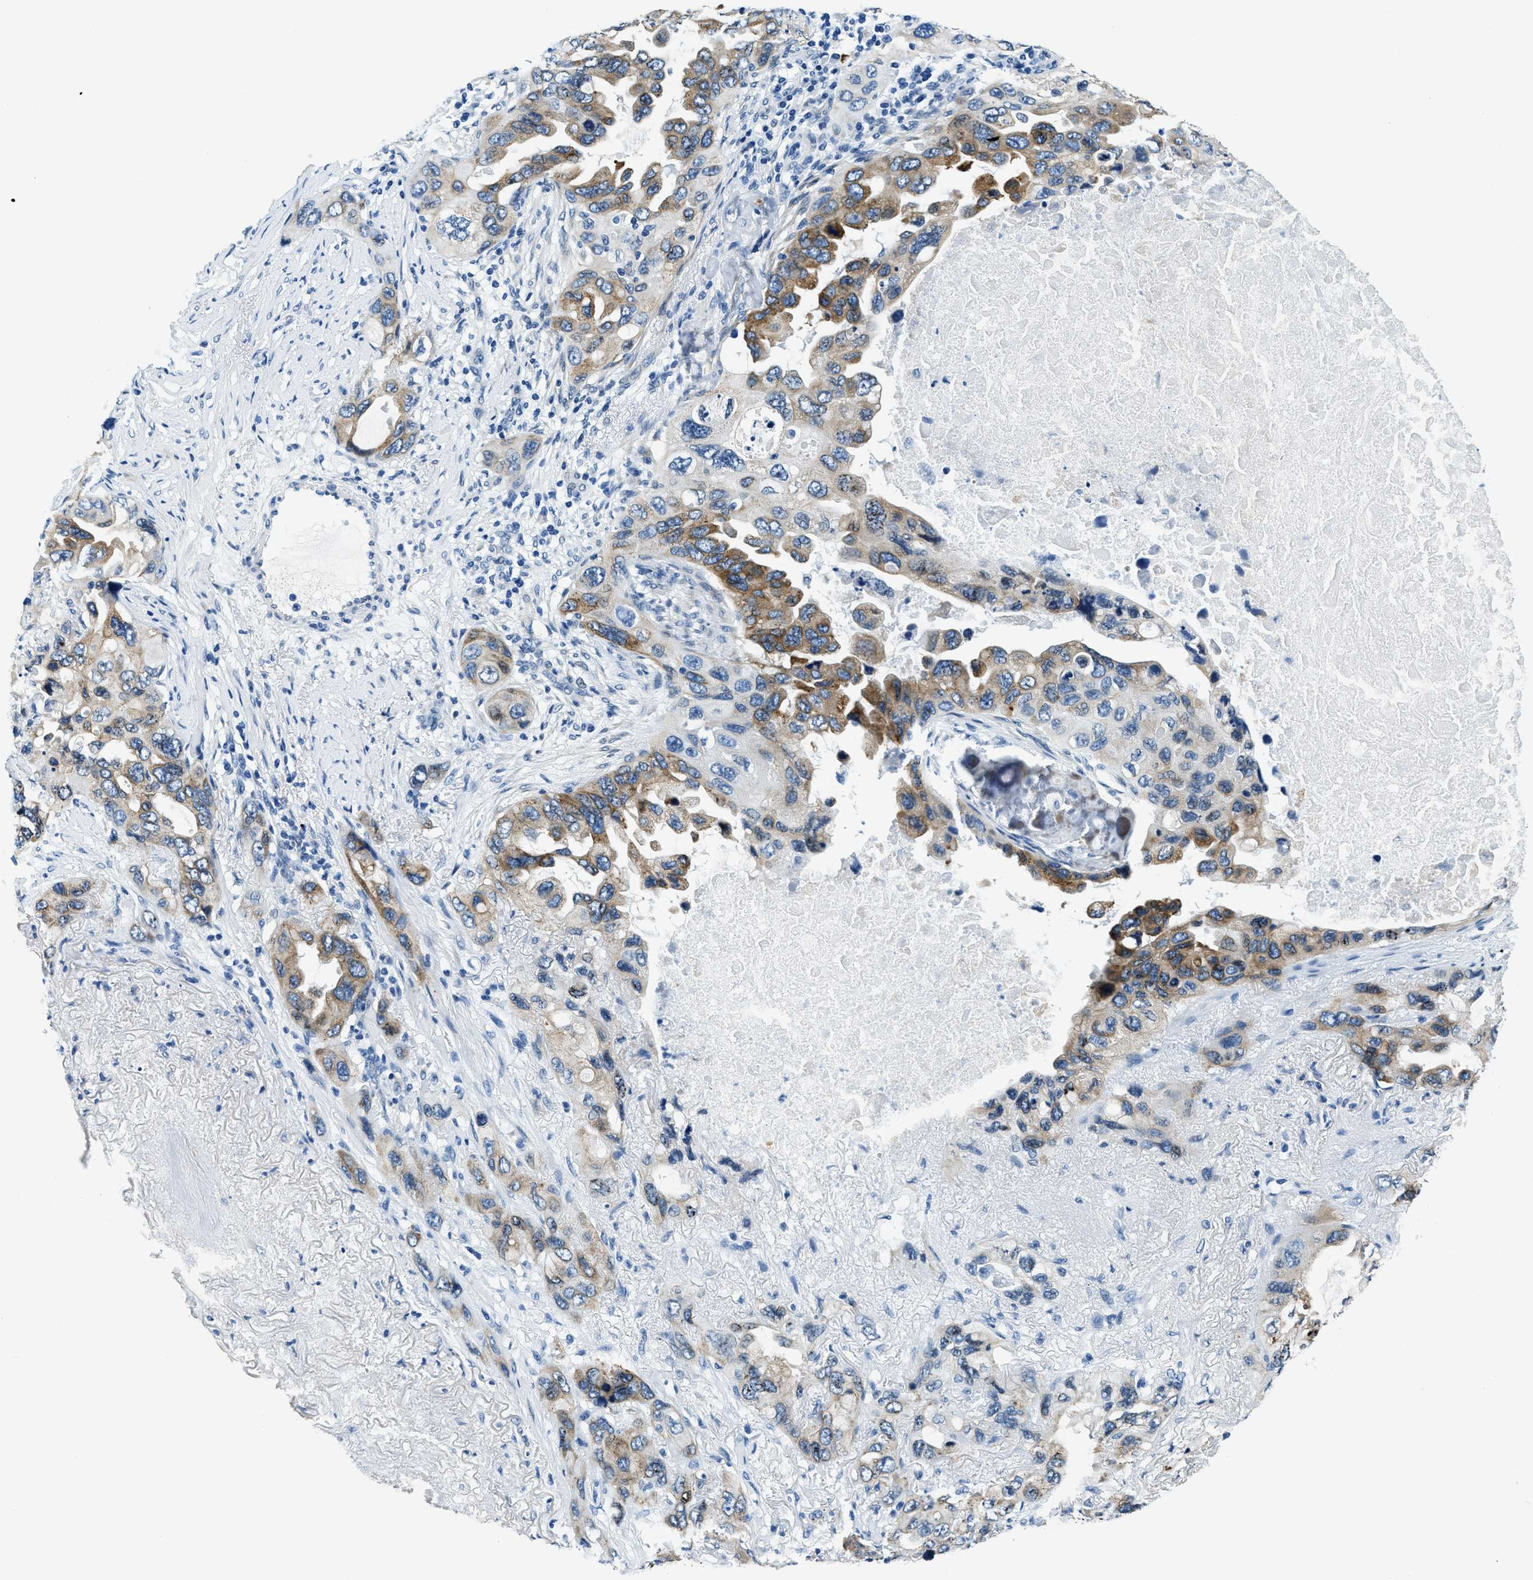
{"staining": {"intensity": "moderate", "quantity": ">75%", "location": "cytoplasmic/membranous"}, "tissue": "lung cancer", "cell_type": "Tumor cells", "image_type": "cancer", "snomed": [{"axis": "morphology", "description": "Squamous cell carcinoma, NOS"}, {"axis": "topography", "description": "Lung"}], "caption": "IHC histopathology image of lung cancer (squamous cell carcinoma) stained for a protein (brown), which exhibits medium levels of moderate cytoplasmic/membranous expression in about >75% of tumor cells.", "gene": "UBAC2", "patient": {"sex": "female", "age": 73}}